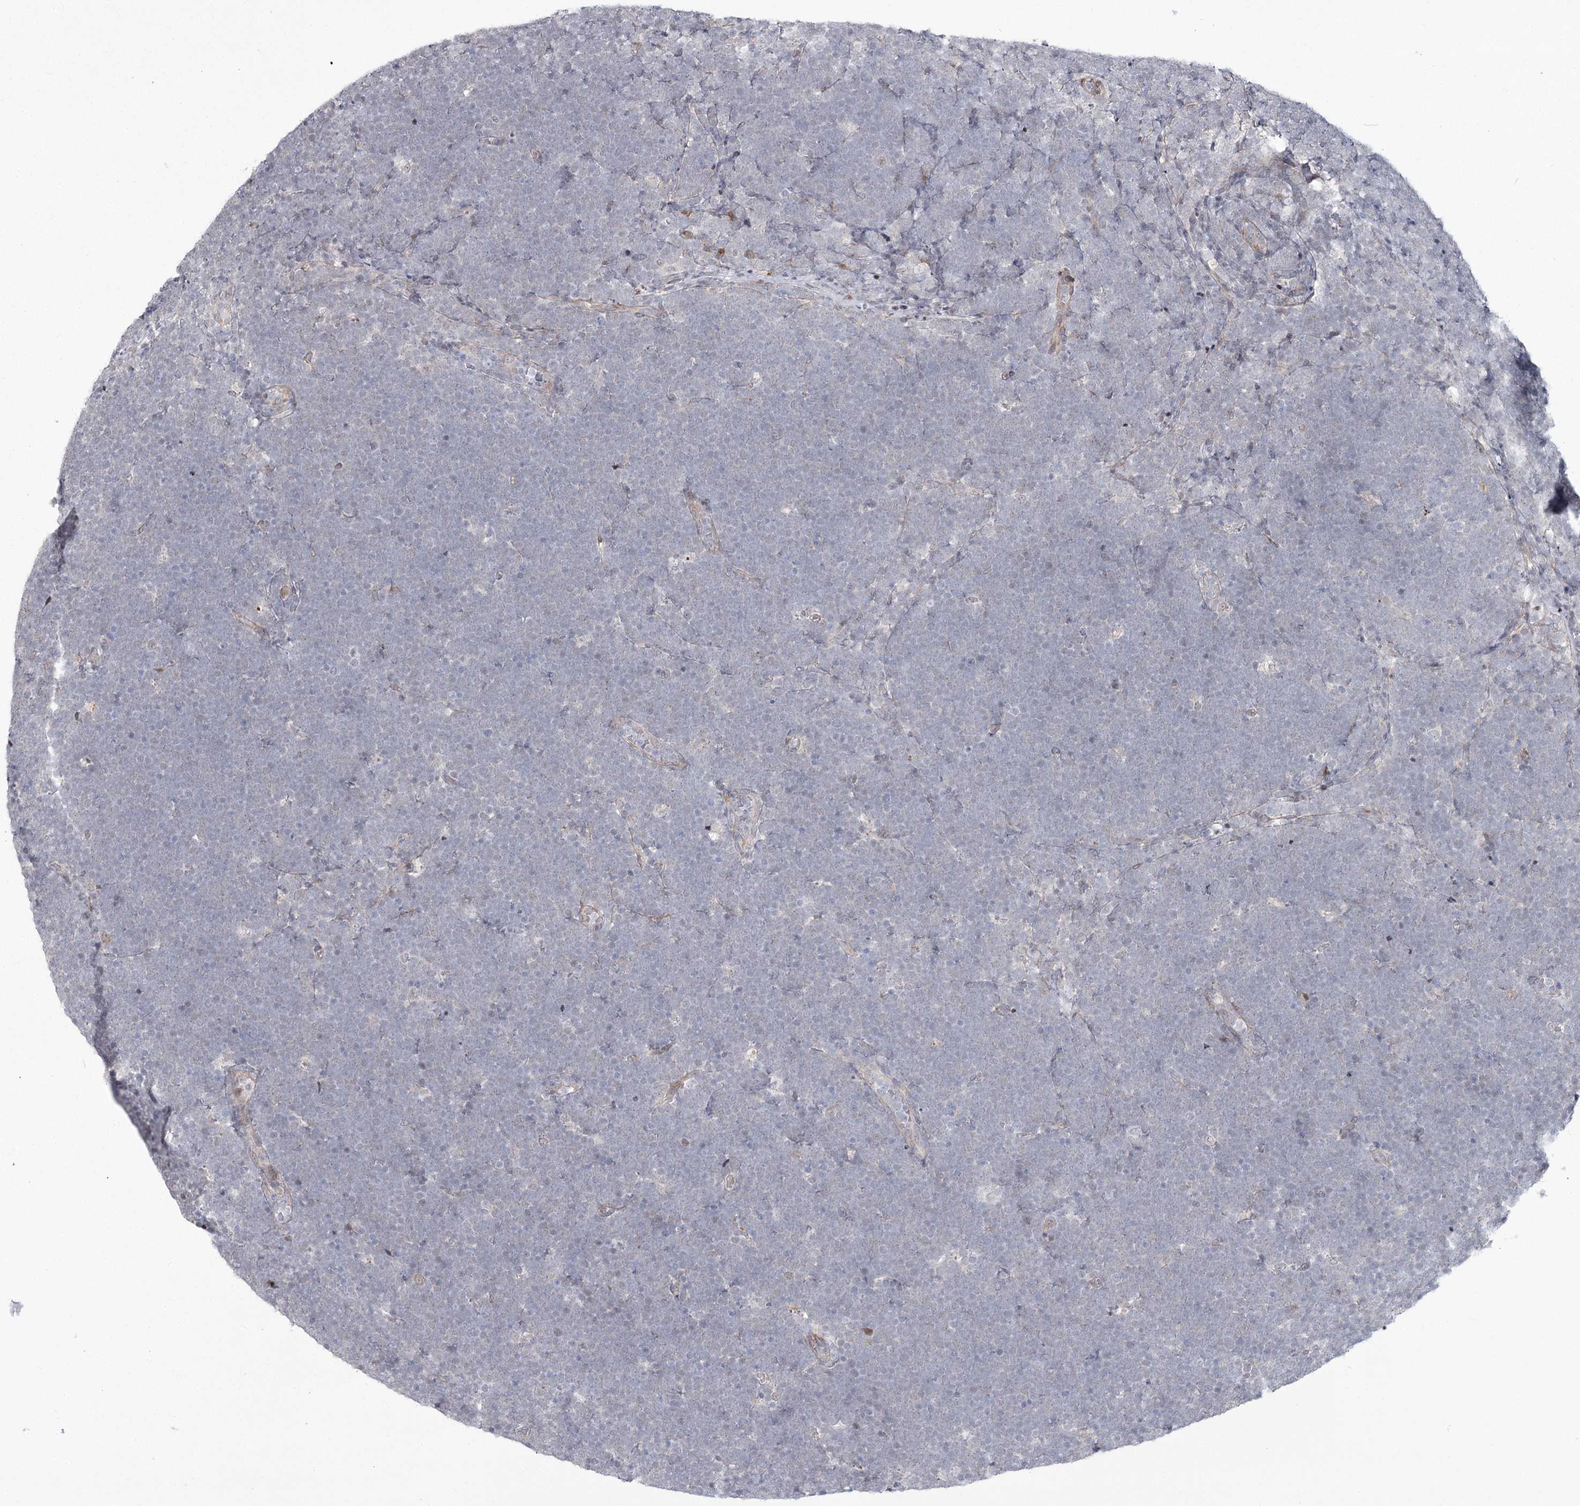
{"staining": {"intensity": "negative", "quantity": "none", "location": "none"}, "tissue": "lymphoma", "cell_type": "Tumor cells", "image_type": "cancer", "snomed": [{"axis": "morphology", "description": "Malignant lymphoma, non-Hodgkin's type, High grade"}, {"axis": "topography", "description": "Lymph node"}], "caption": "This is an immunohistochemistry image of human lymphoma. There is no positivity in tumor cells.", "gene": "YBX3", "patient": {"sex": "male", "age": 13}}